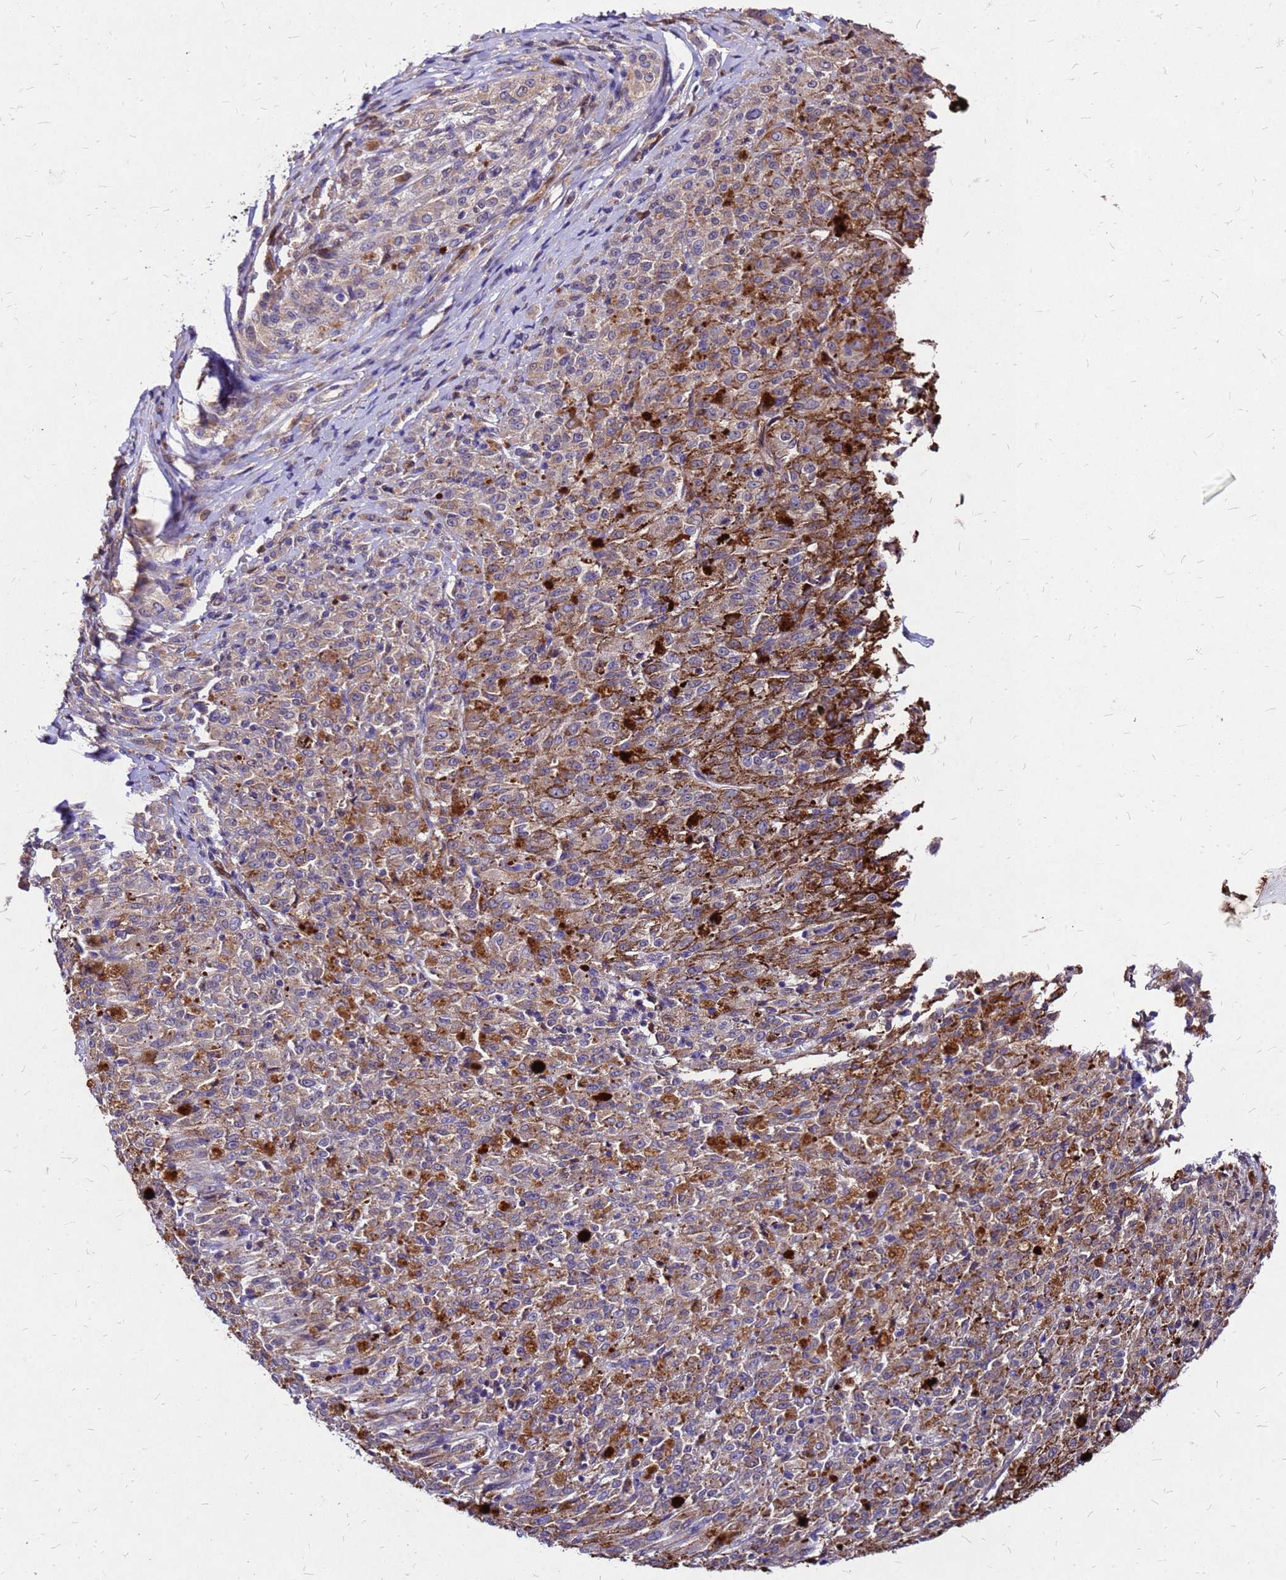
{"staining": {"intensity": "moderate", "quantity": ">75%", "location": "cytoplasmic/membranous"}, "tissue": "melanoma", "cell_type": "Tumor cells", "image_type": "cancer", "snomed": [{"axis": "morphology", "description": "Malignant melanoma, NOS"}, {"axis": "topography", "description": "Skin"}], "caption": "Protein staining of malignant melanoma tissue demonstrates moderate cytoplasmic/membranous positivity in about >75% of tumor cells.", "gene": "DUSP23", "patient": {"sex": "female", "age": 52}}